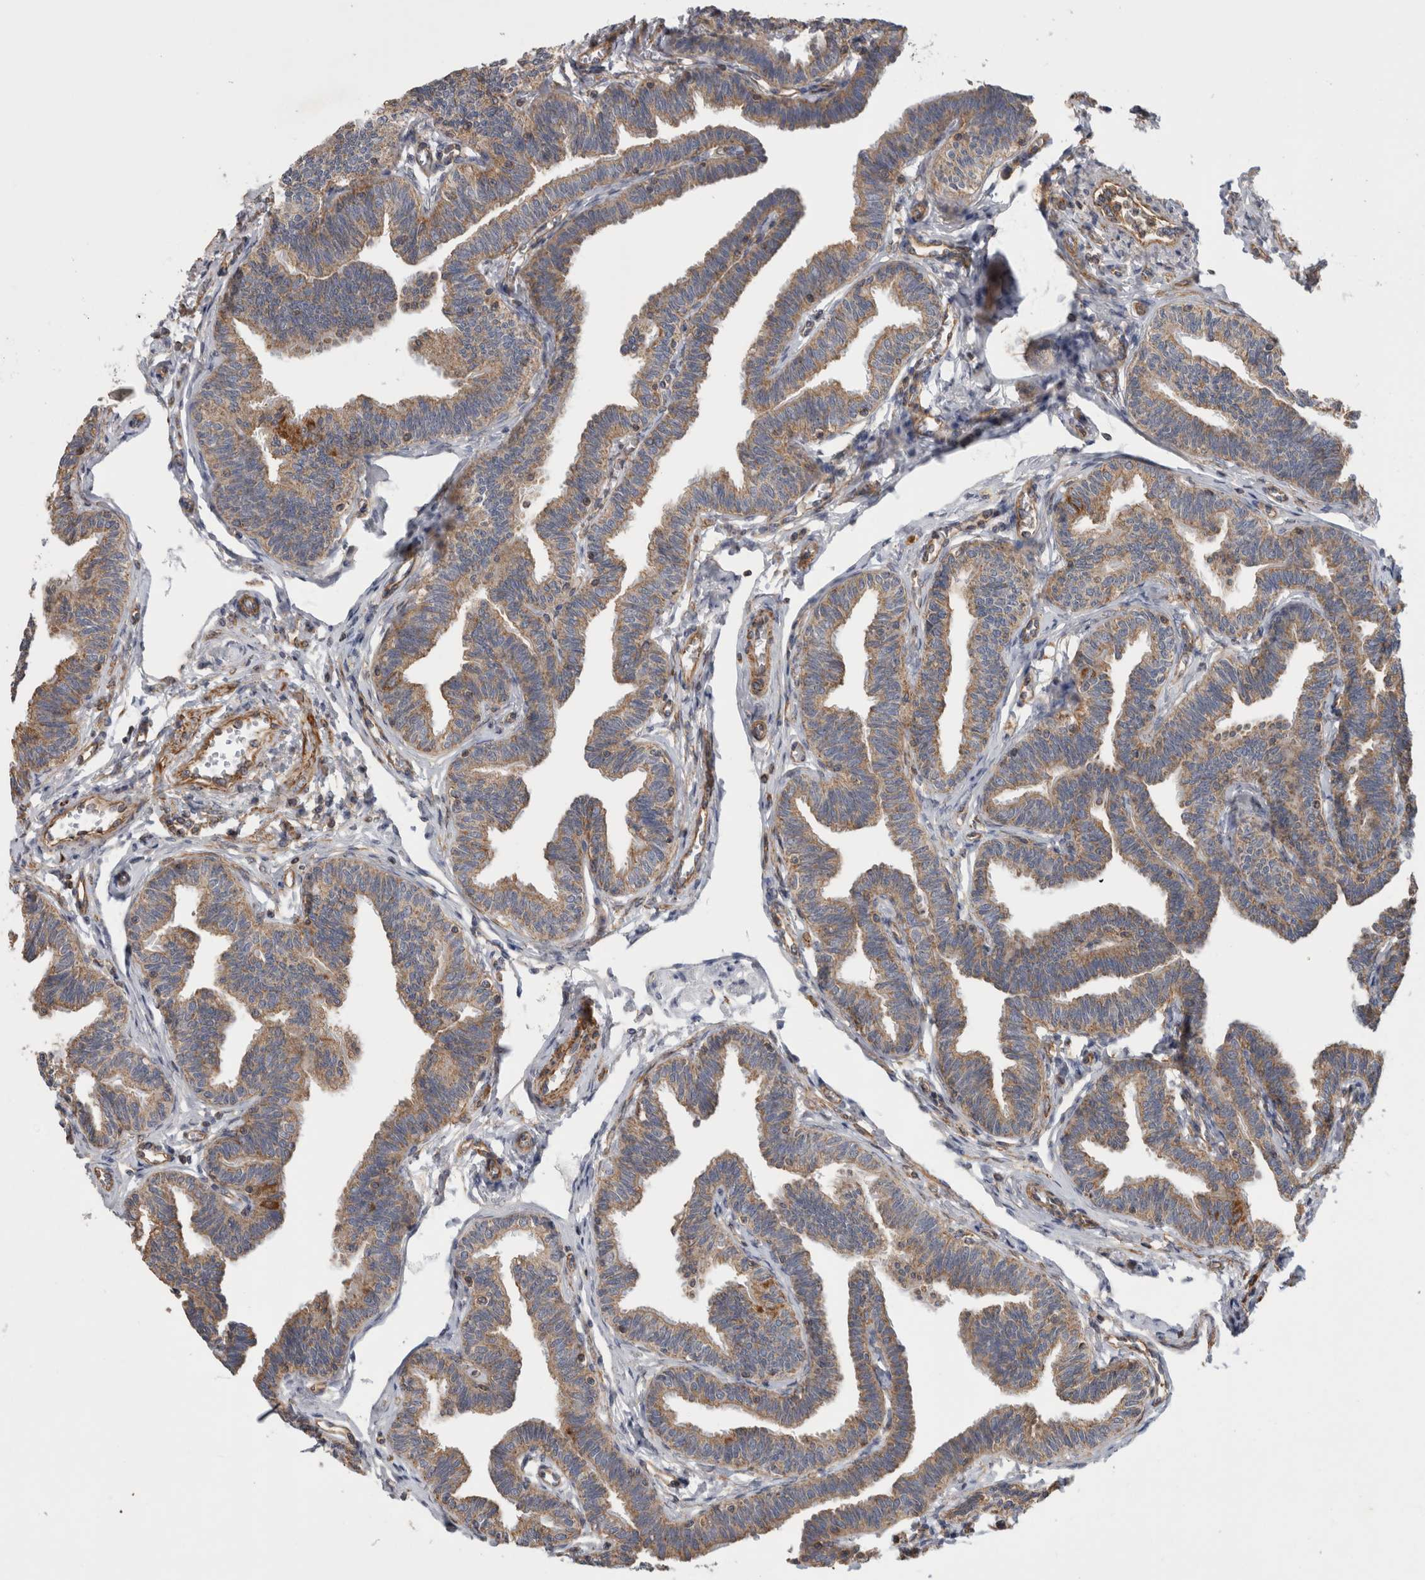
{"staining": {"intensity": "moderate", "quantity": ">75%", "location": "cytoplasmic/membranous"}, "tissue": "fallopian tube", "cell_type": "Glandular cells", "image_type": "normal", "snomed": [{"axis": "morphology", "description": "Normal tissue, NOS"}, {"axis": "topography", "description": "Fallopian tube"}, {"axis": "topography", "description": "Ovary"}], "caption": "Protein staining of normal fallopian tube demonstrates moderate cytoplasmic/membranous expression in approximately >75% of glandular cells. Ihc stains the protein in brown and the nuclei are stained blue.", "gene": "SFXN2", "patient": {"sex": "female", "age": 23}}